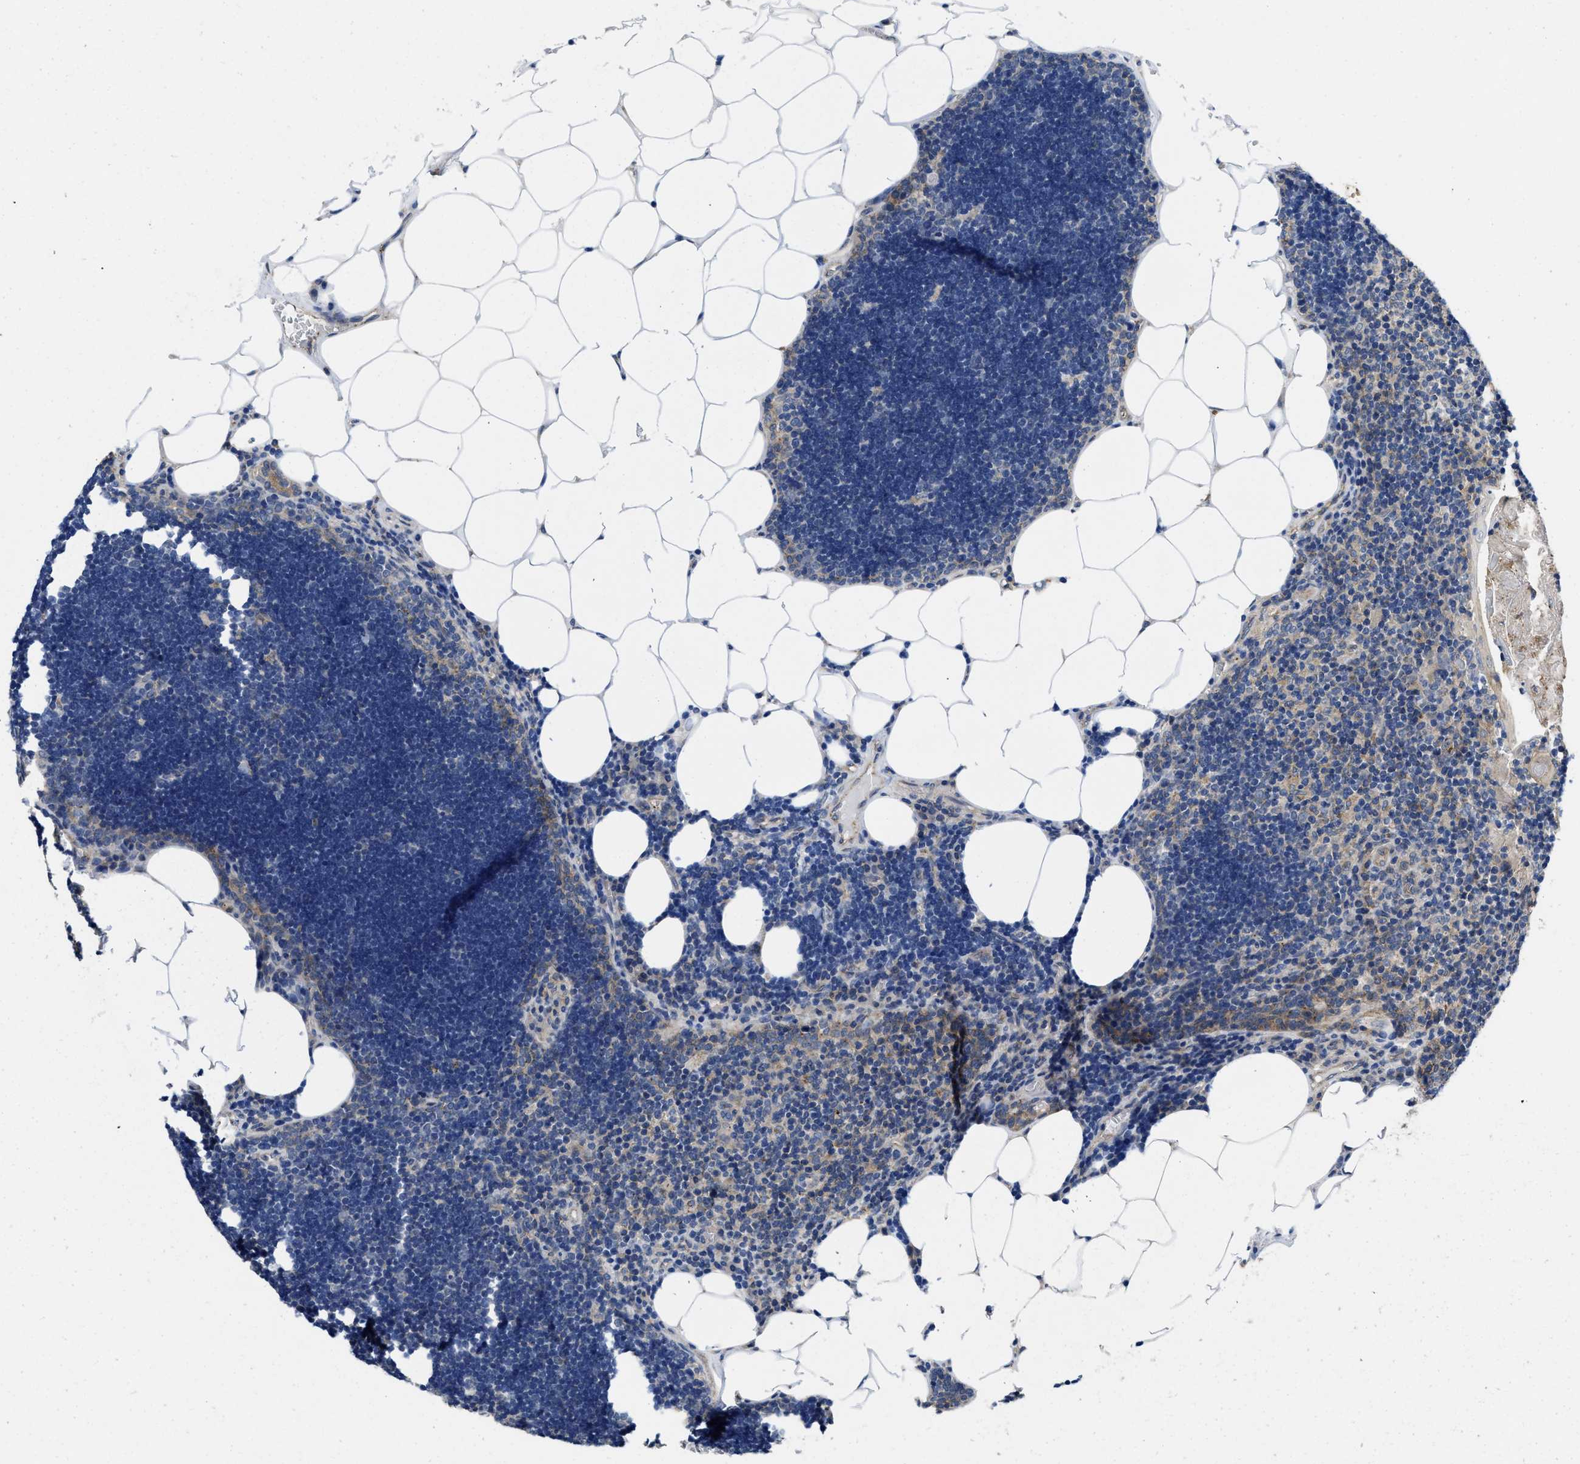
{"staining": {"intensity": "moderate", "quantity": "25%-75%", "location": "cytoplasmic/membranous"}, "tissue": "lymph node", "cell_type": "Germinal center cells", "image_type": "normal", "snomed": [{"axis": "morphology", "description": "Normal tissue, NOS"}, {"axis": "topography", "description": "Lymph node"}], "caption": "Human lymph node stained with a brown dye demonstrates moderate cytoplasmic/membranous positive staining in approximately 25%-75% of germinal center cells.", "gene": "PKD2", "patient": {"sex": "male", "age": 33}}